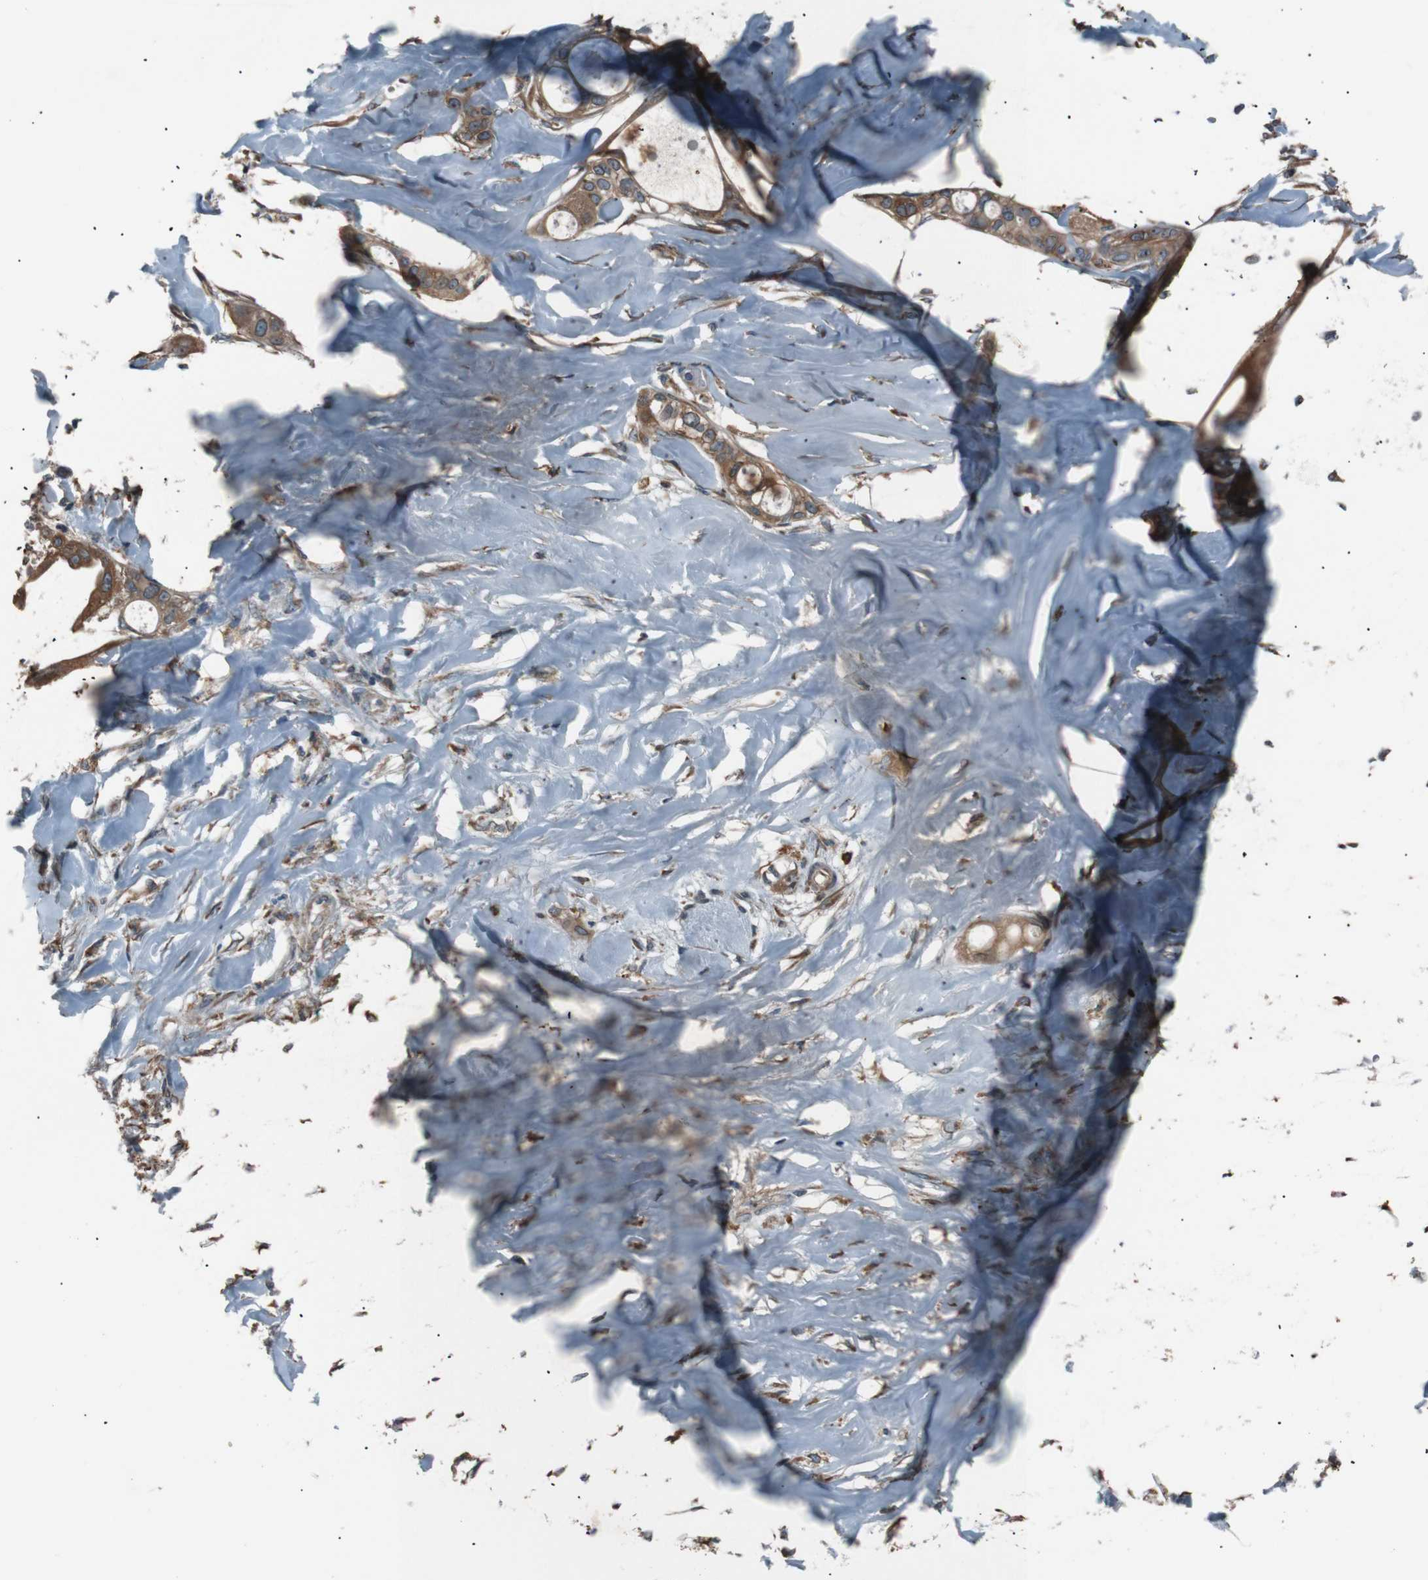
{"staining": {"intensity": "moderate", "quantity": ">75%", "location": "cytoplasmic/membranous"}, "tissue": "liver cancer", "cell_type": "Tumor cells", "image_type": "cancer", "snomed": [{"axis": "morphology", "description": "Cholangiocarcinoma"}, {"axis": "topography", "description": "Liver"}], "caption": "A high-resolution micrograph shows immunohistochemistry (IHC) staining of liver cancer (cholangiocarcinoma), which exhibits moderate cytoplasmic/membranous expression in about >75% of tumor cells.", "gene": "SIGMAR1", "patient": {"sex": "female", "age": 67}}